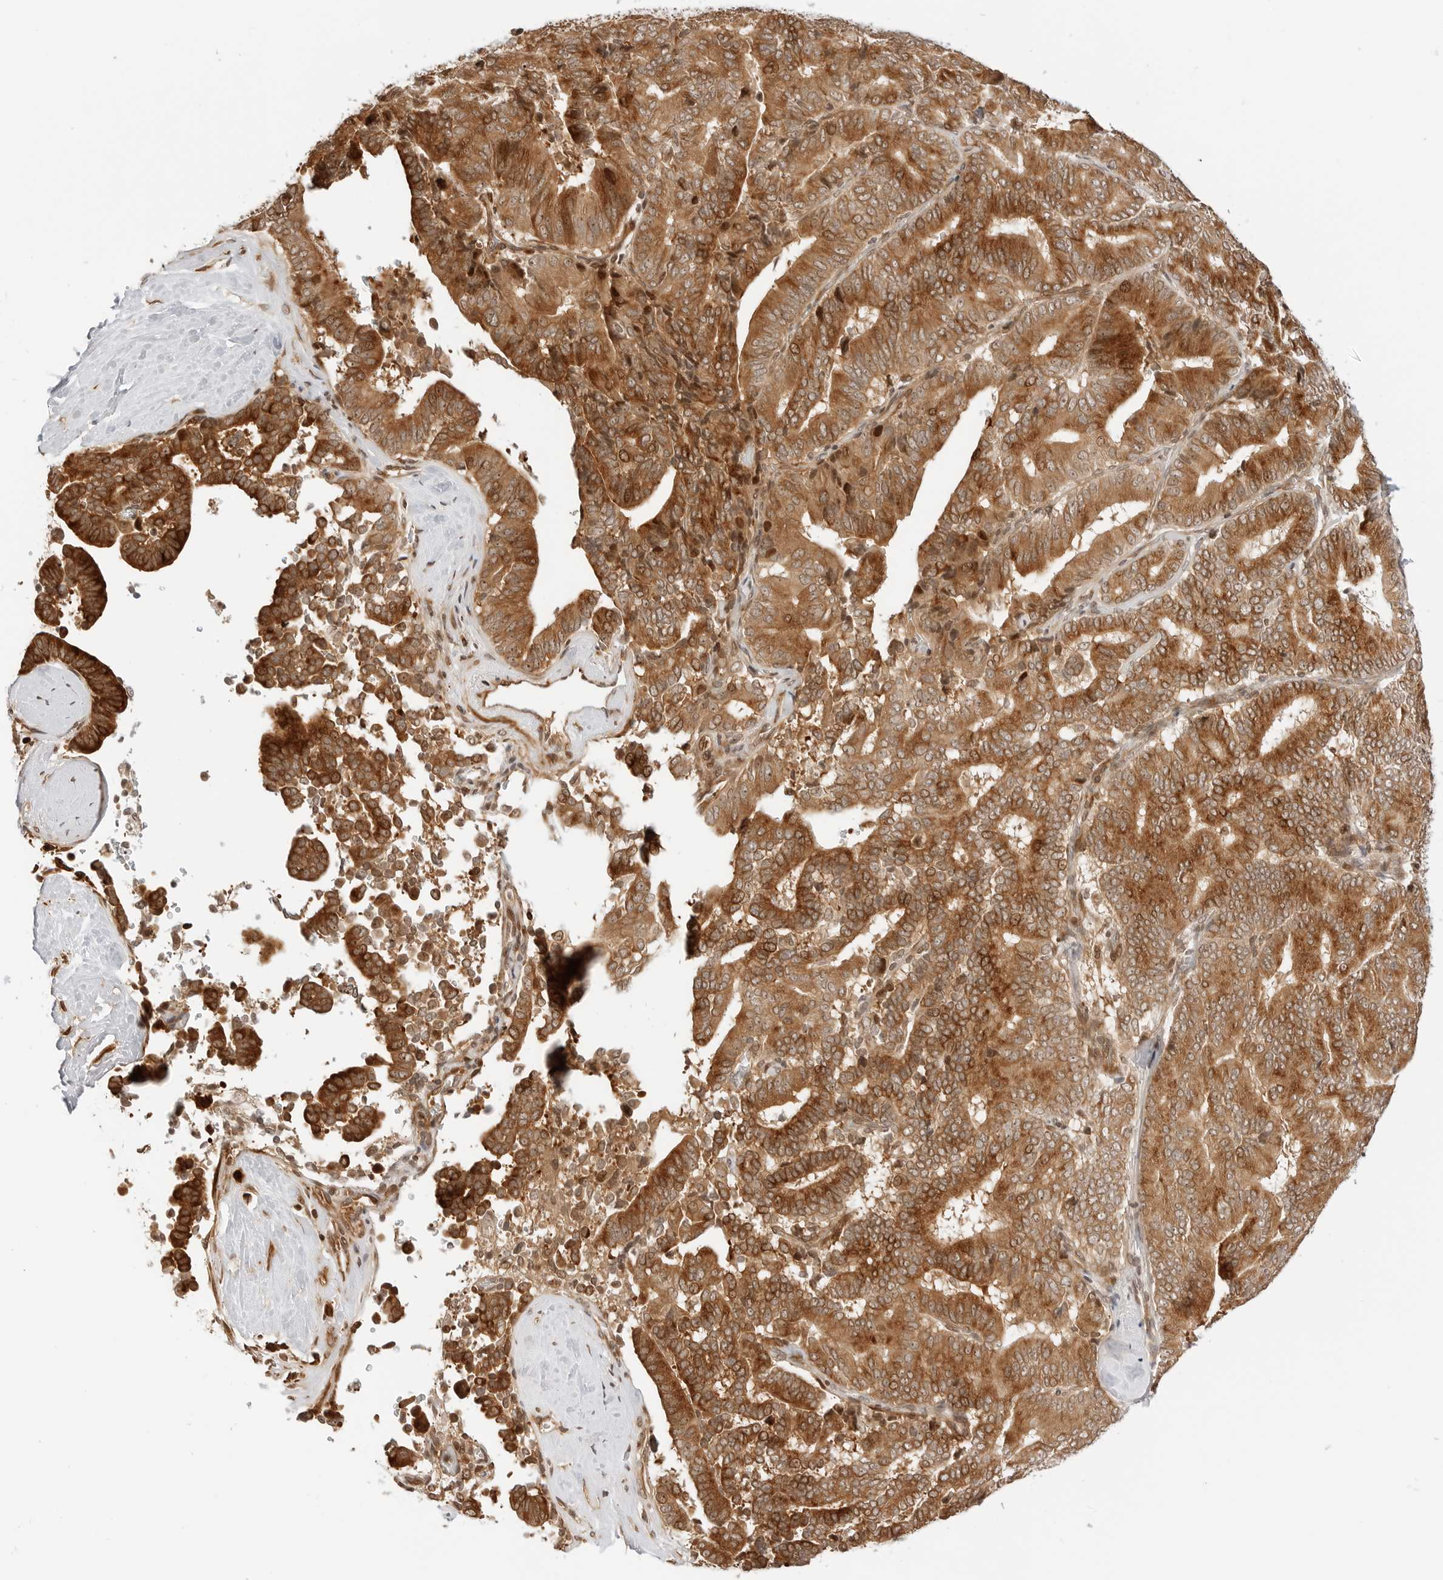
{"staining": {"intensity": "moderate", "quantity": ">75%", "location": "cytoplasmic/membranous,nuclear"}, "tissue": "liver cancer", "cell_type": "Tumor cells", "image_type": "cancer", "snomed": [{"axis": "morphology", "description": "Cholangiocarcinoma"}, {"axis": "topography", "description": "Liver"}], "caption": "Immunohistochemical staining of liver cancer reveals medium levels of moderate cytoplasmic/membranous and nuclear staining in about >75% of tumor cells.", "gene": "GEM", "patient": {"sex": "female", "age": 75}}